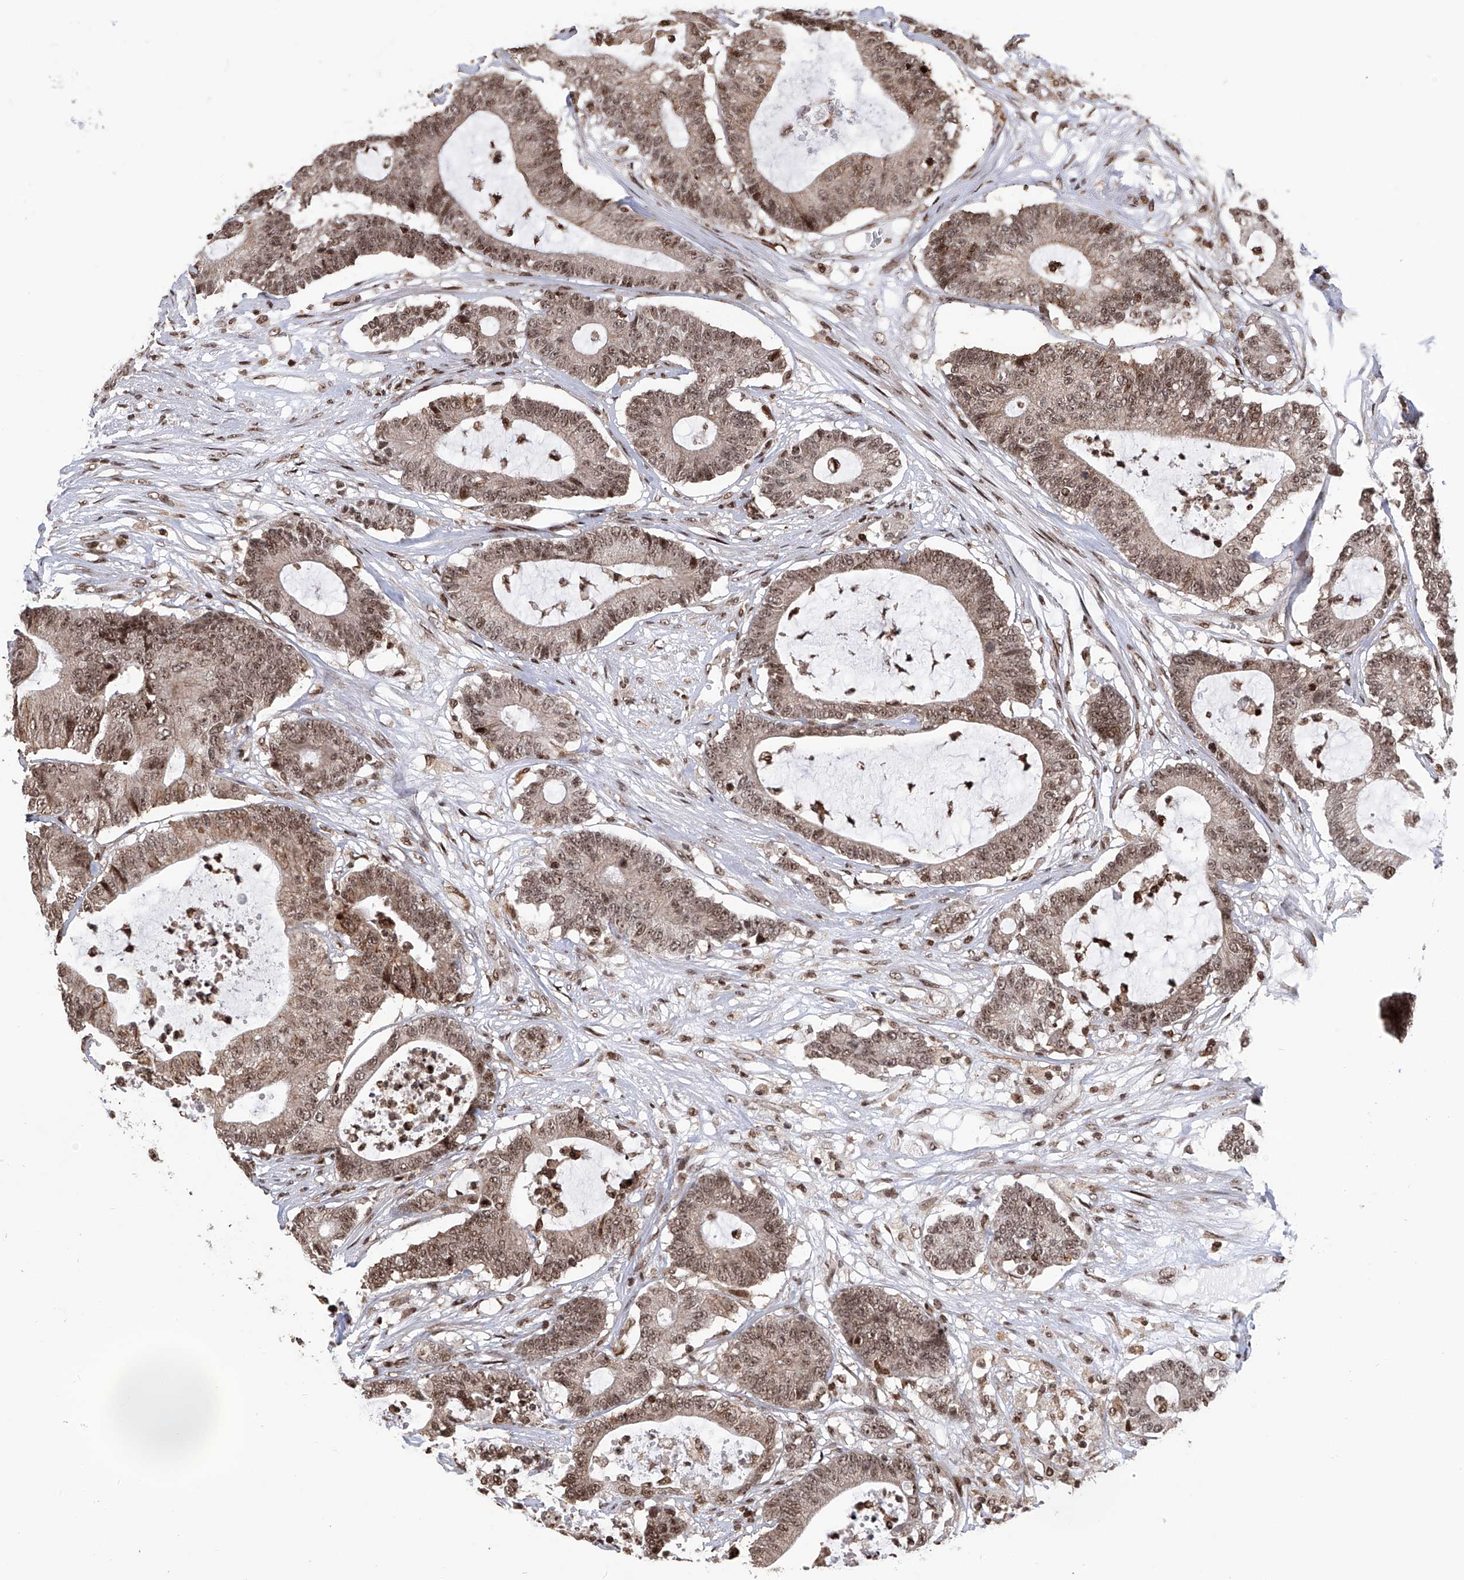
{"staining": {"intensity": "moderate", "quantity": ">75%", "location": "nuclear"}, "tissue": "colorectal cancer", "cell_type": "Tumor cells", "image_type": "cancer", "snomed": [{"axis": "morphology", "description": "Adenocarcinoma, NOS"}, {"axis": "topography", "description": "Colon"}], "caption": "High-power microscopy captured an IHC image of colorectal cancer (adenocarcinoma), revealing moderate nuclear expression in about >75% of tumor cells.", "gene": "PAK1IP1", "patient": {"sex": "female", "age": 84}}